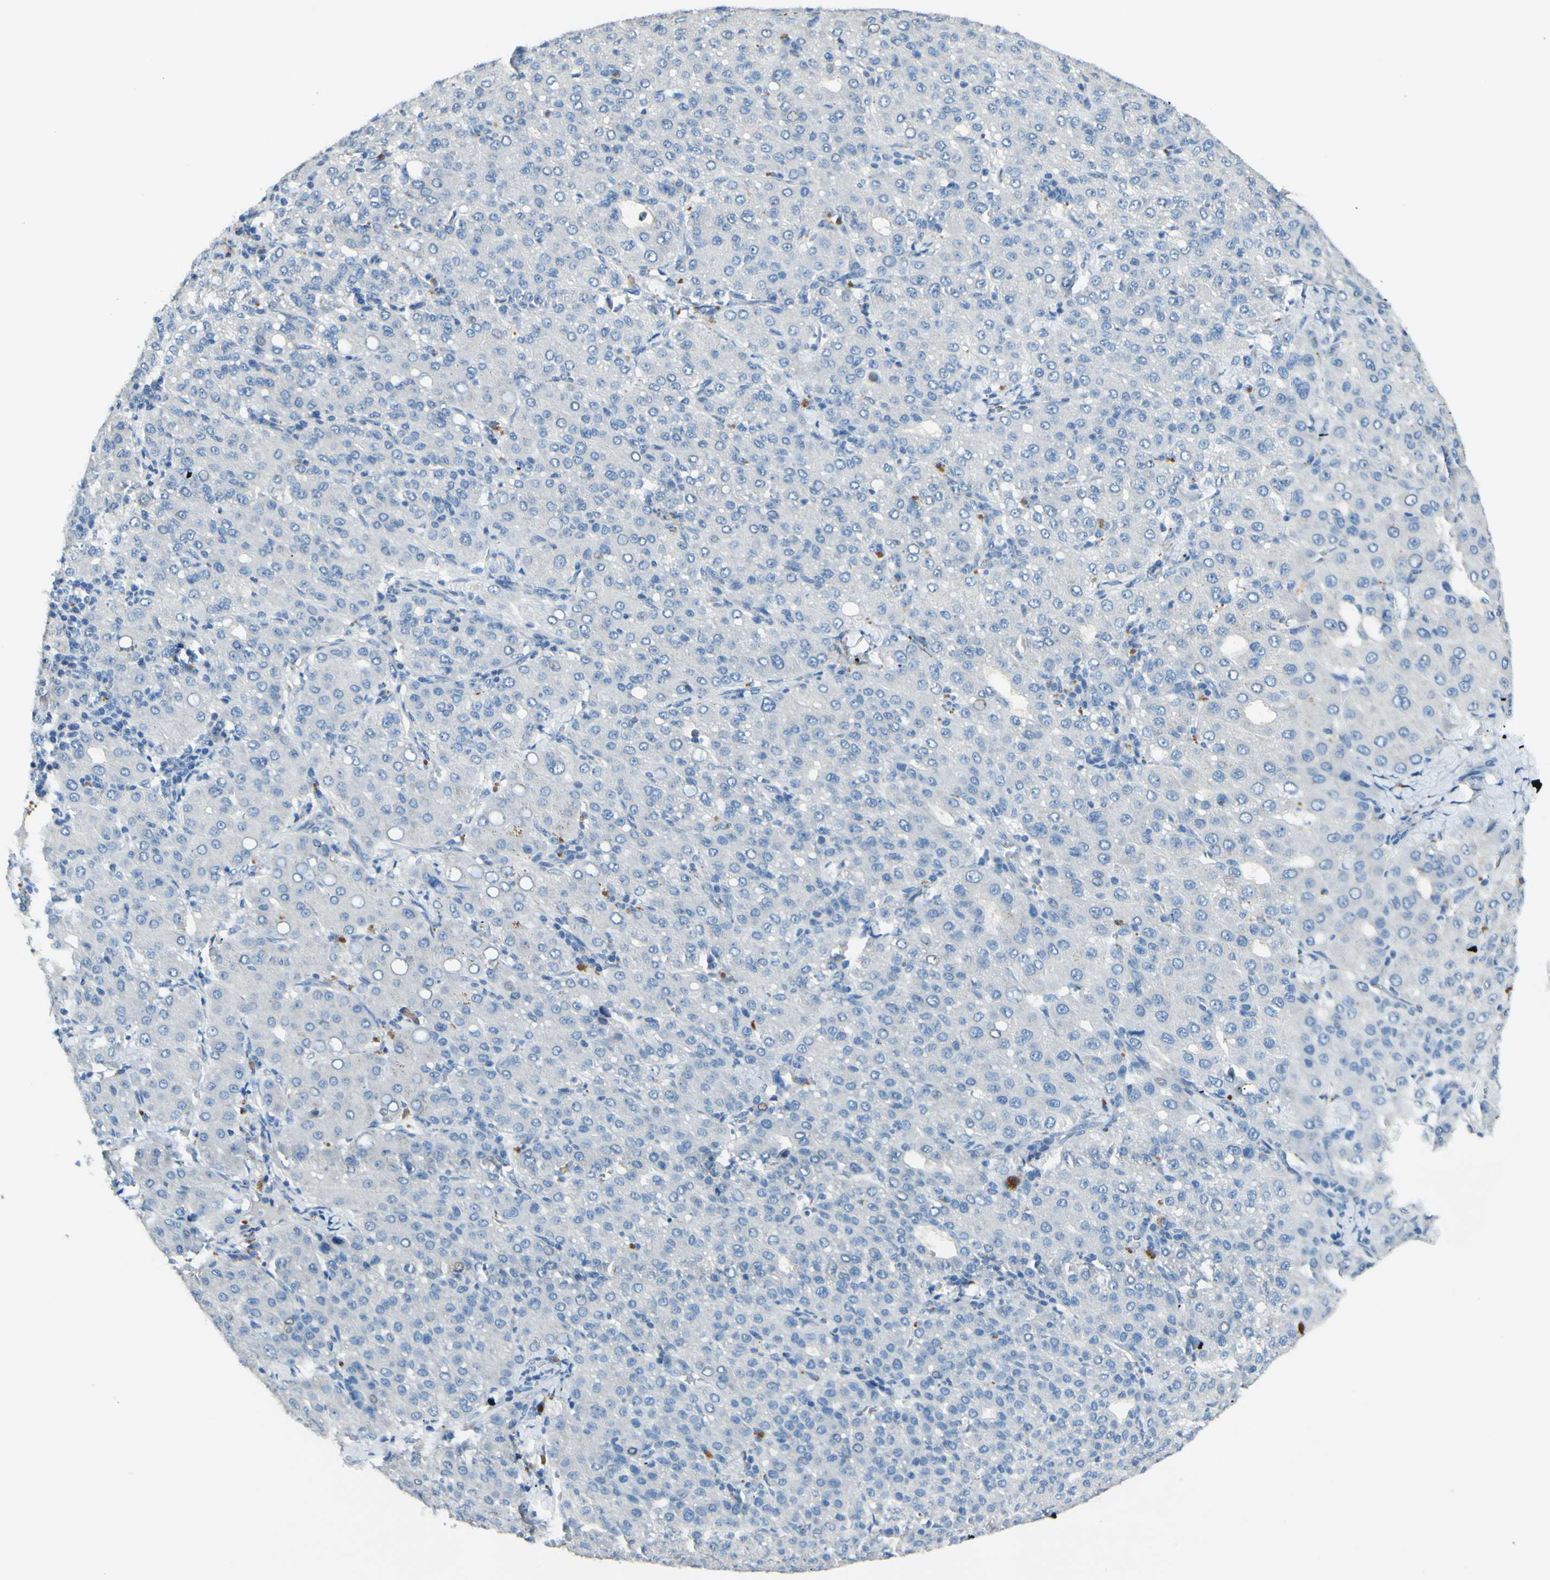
{"staining": {"intensity": "negative", "quantity": "none", "location": "none"}, "tissue": "liver cancer", "cell_type": "Tumor cells", "image_type": "cancer", "snomed": [{"axis": "morphology", "description": "Carcinoma, Hepatocellular, NOS"}, {"axis": "topography", "description": "Liver"}], "caption": "Liver cancer was stained to show a protein in brown. There is no significant staining in tumor cells. Nuclei are stained in blue.", "gene": "CDH10", "patient": {"sex": "male", "age": 65}}